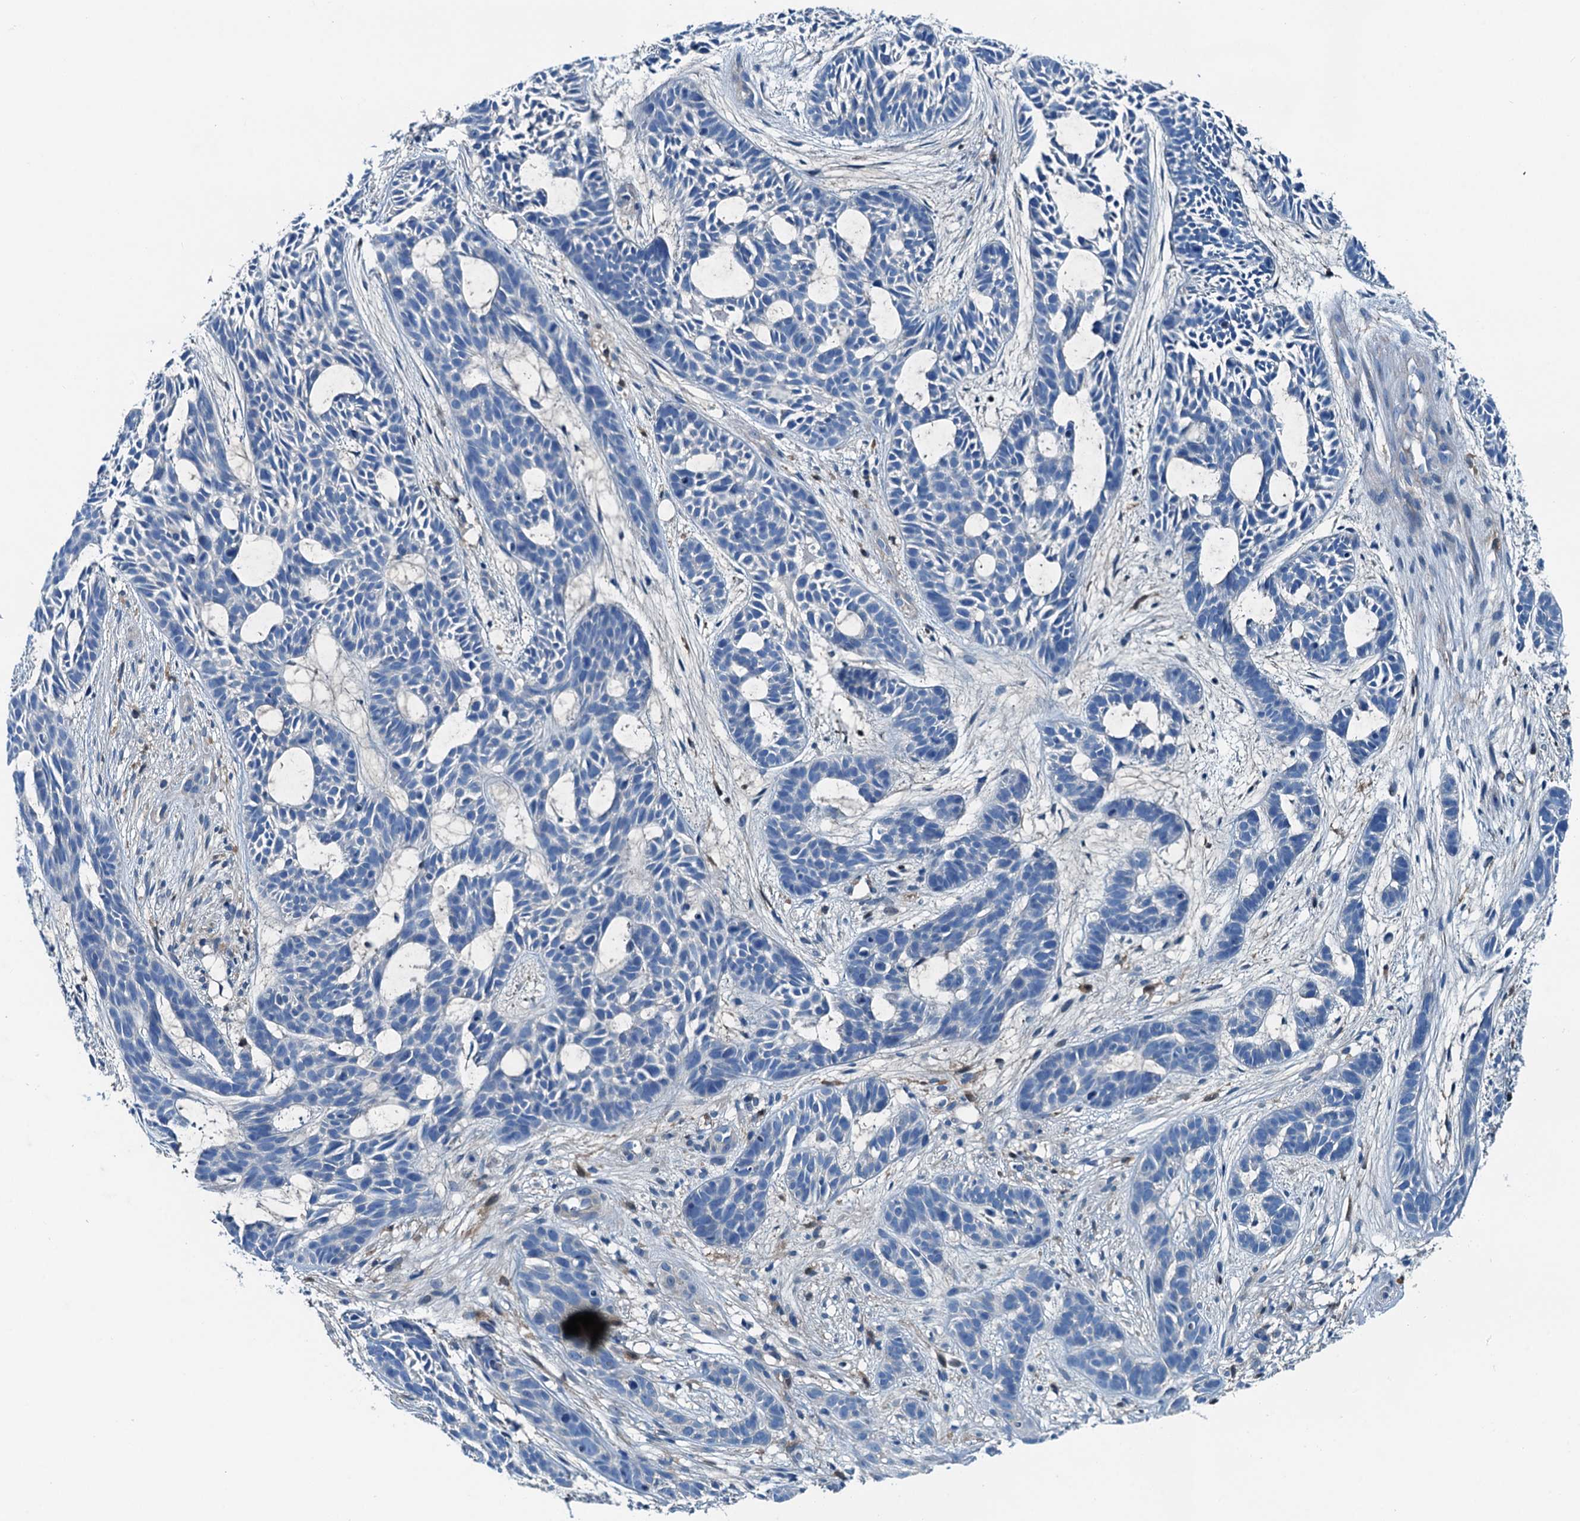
{"staining": {"intensity": "negative", "quantity": "none", "location": "none"}, "tissue": "skin cancer", "cell_type": "Tumor cells", "image_type": "cancer", "snomed": [{"axis": "morphology", "description": "Basal cell carcinoma"}, {"axis": "topography", "description": "Skin"}], "caption": "Human skin cancer stained for a protein using immunohistochemistry (IHC) shows no expression in tumor cells.", "gene": "RAB3IL1", "patient": {"sex": "male", "age": 89}}